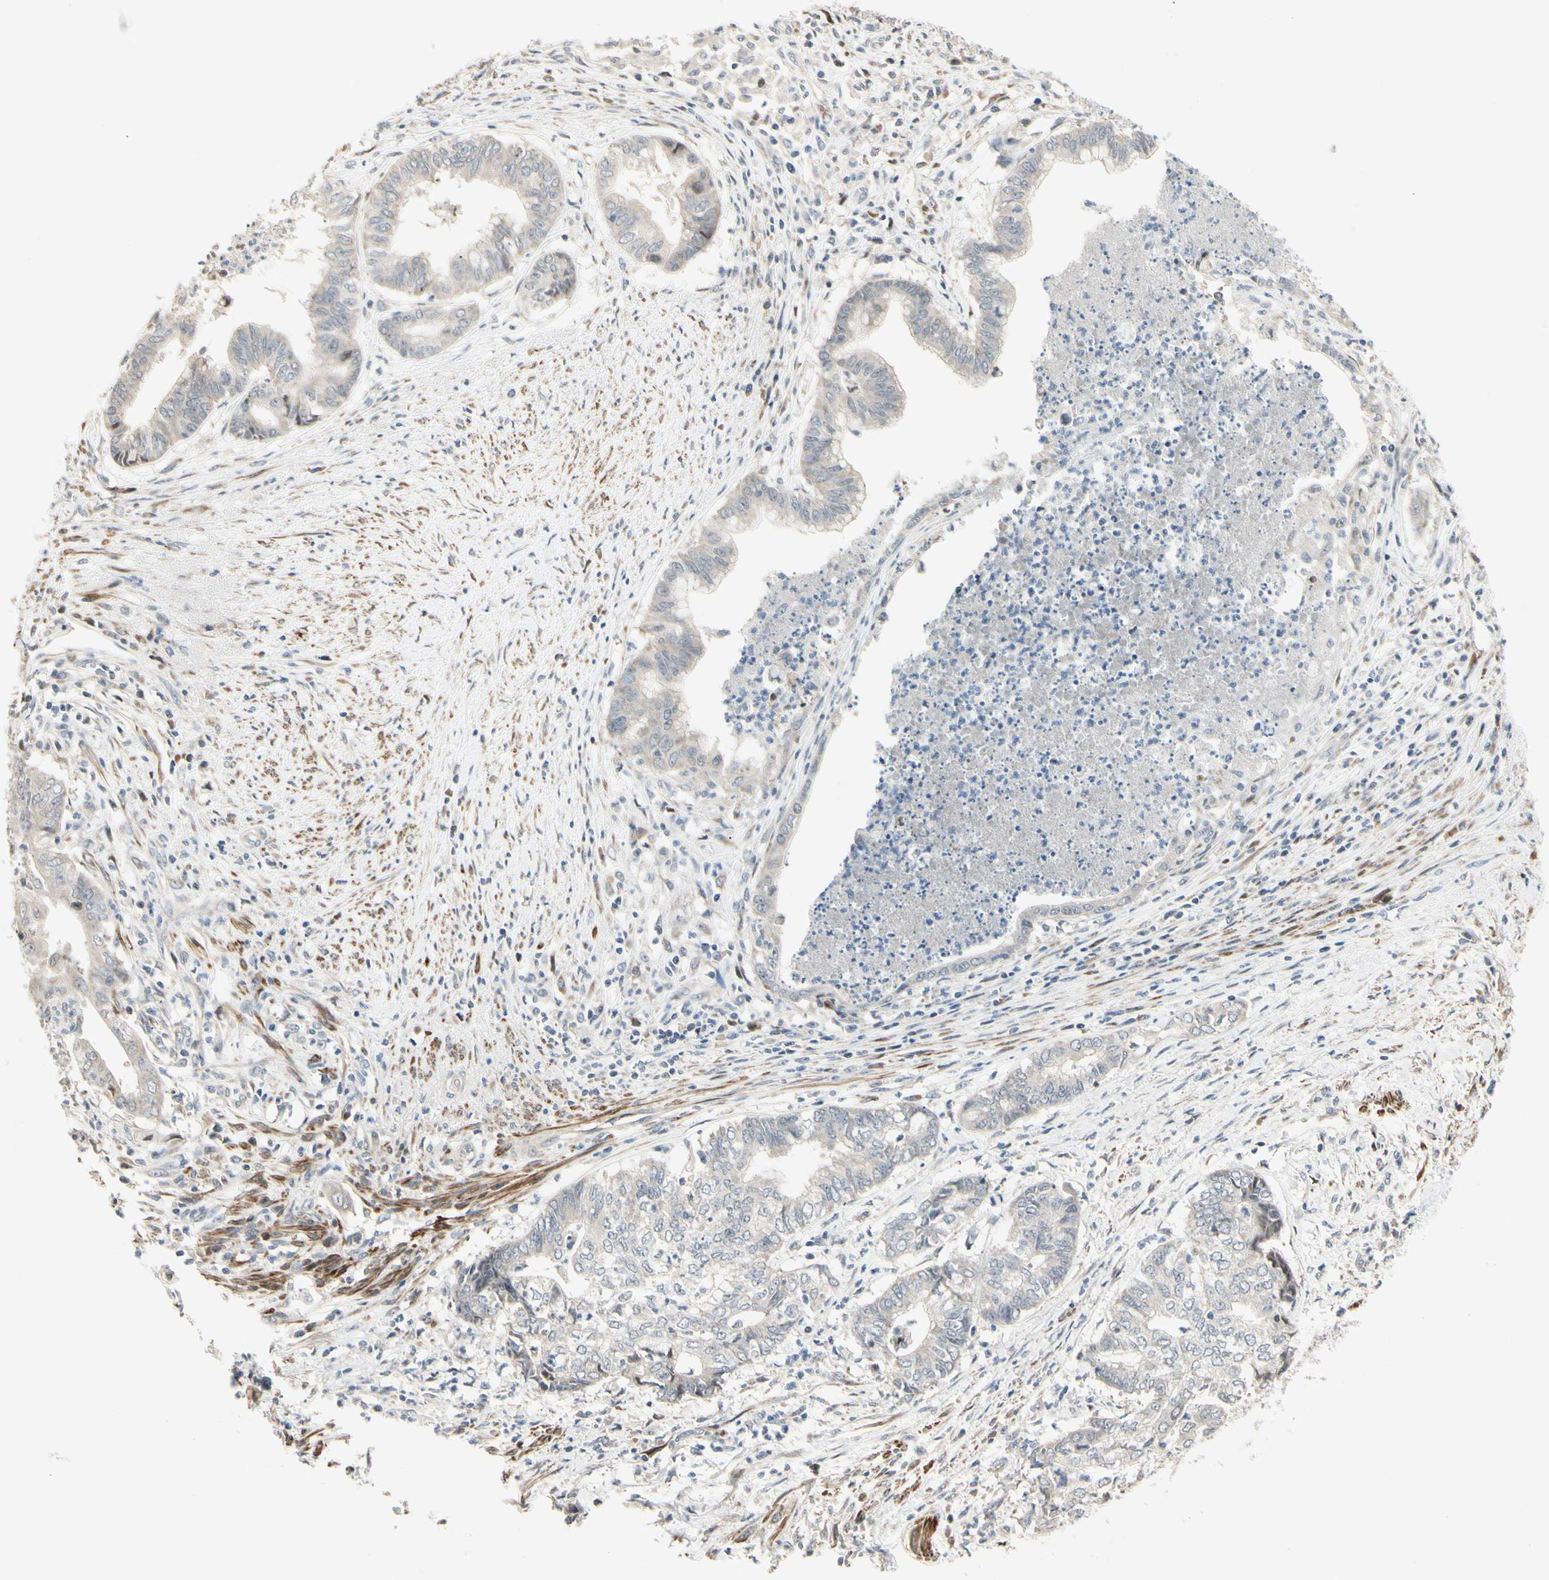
{"staining": {"intensity": "weak", "quantity": "25%-75%", "location": "cytoplasmic/membranous"}, "tissue": "endometrial cancer", "cell_type": "Tumor cells", "image_type": "cancer", "snomed": [{"axis": "morphology", "description": "Necrosis, NOS"}, {"axis": "morphology", "description": "Adenocarcinoma, NOS"}, {"axis": "topography", "description": "Endometrium"}], "caption": "A photomicrograph showing weak cytoplasmic/membranous staining in approximately 25%-75% of tumor cells in endometrial adenocarcinoma, as visualized by brown immunohistochemical staining.", "gene": "P4HA3", "patient": {"sex": "female", "age": 79}}